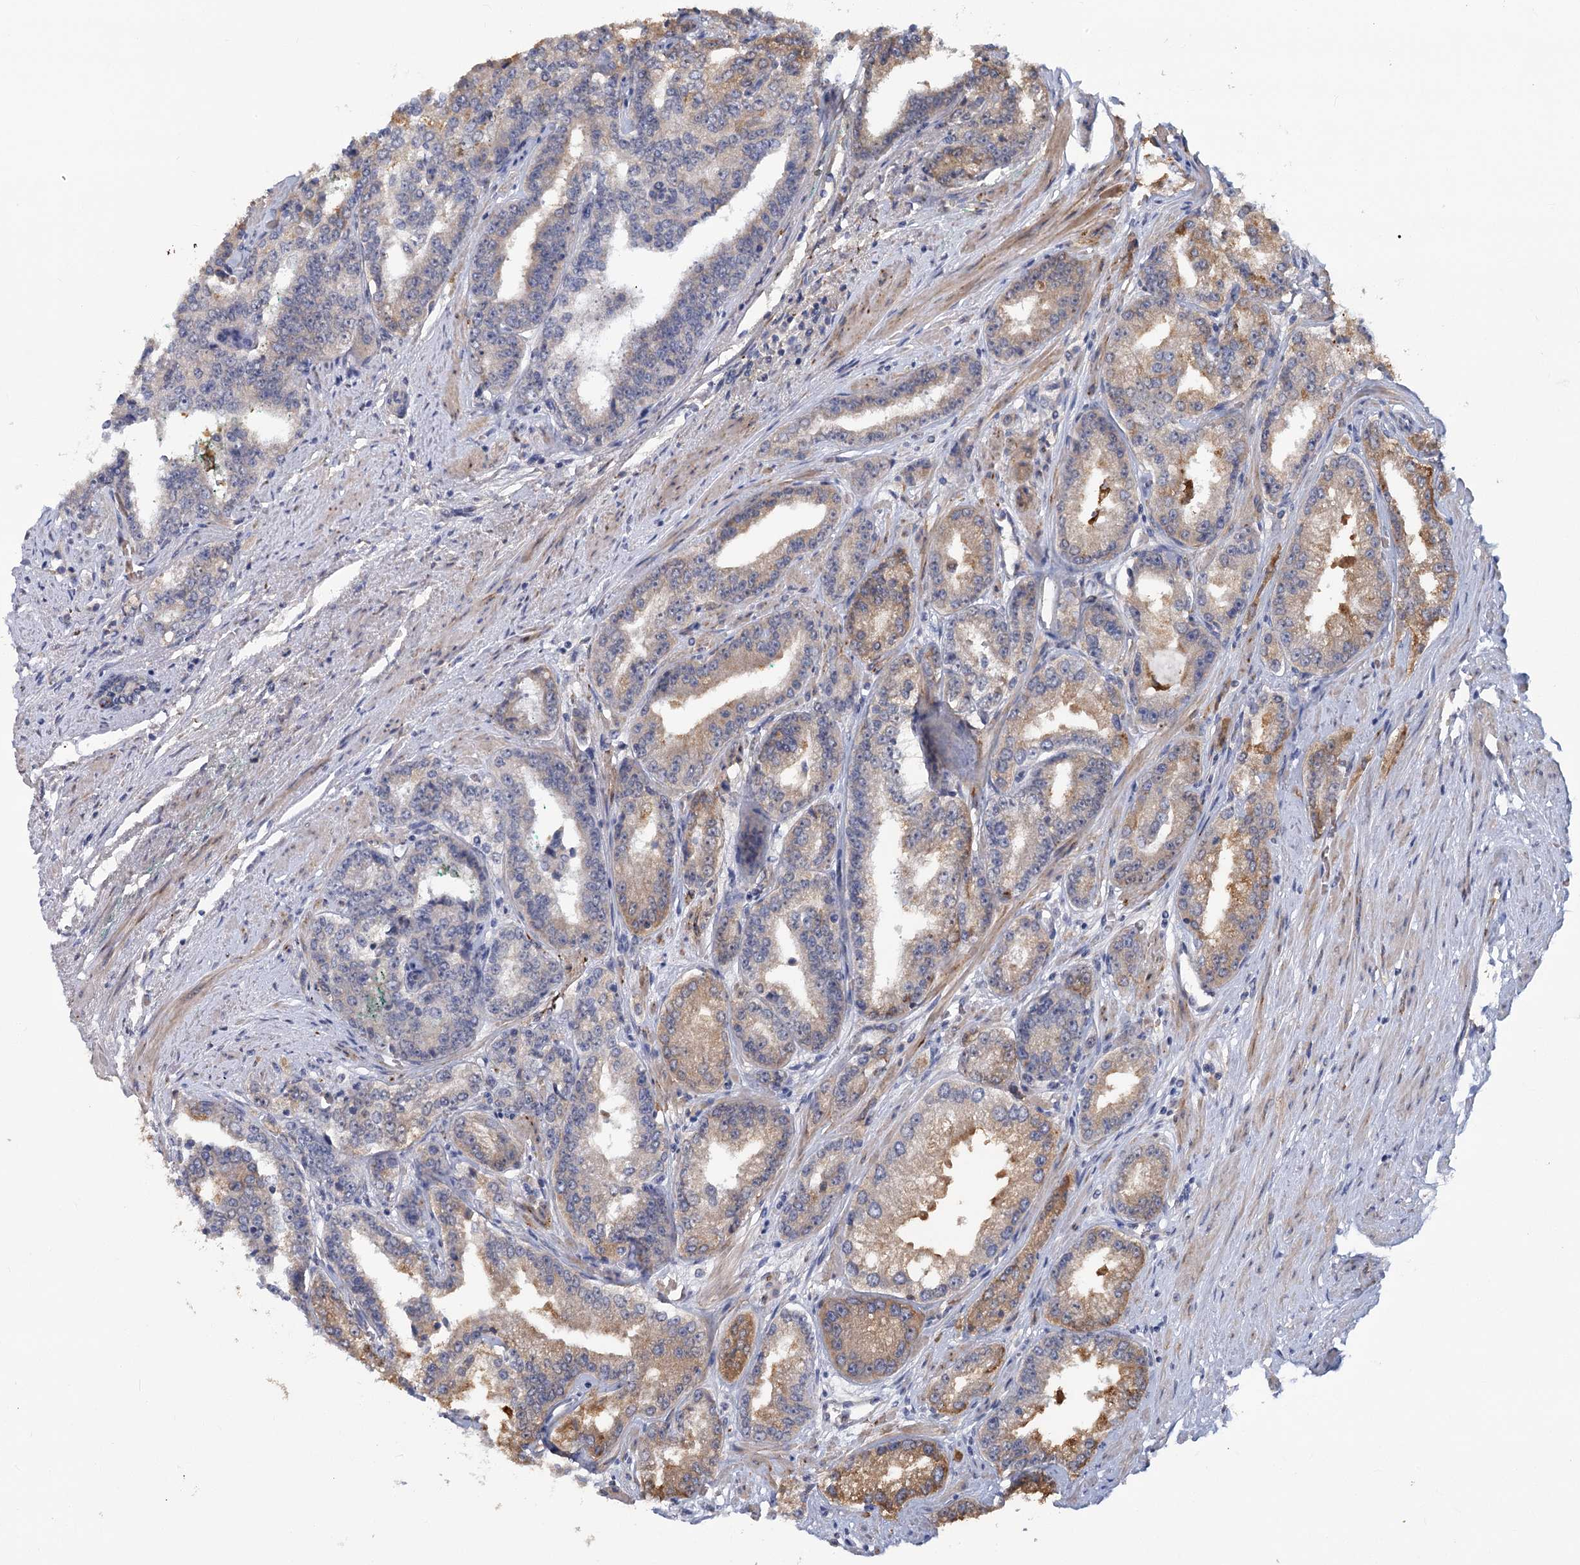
{"staining": {"intensity": "moderate", "quantity": "25%-75%", "location": "cytoplasmic/membranous"}, "tissue": "prostate cancer", "cell_type": "Tumor cells", "image_type": "cancer", "snomed": [{"axis": "morphology", "description": "Adenocarcinoma, High grade"}, {"axis": "topography", "description": "Prostate"}], "caption": "A histopathology image of high-grade adenocarcinoma (prostate) stained for a protein displays moderate cytoplasmic/membranous brown staining in tumor cells.", "gene": "CIB4", "patient": {"sex": "male", "age": 71}}